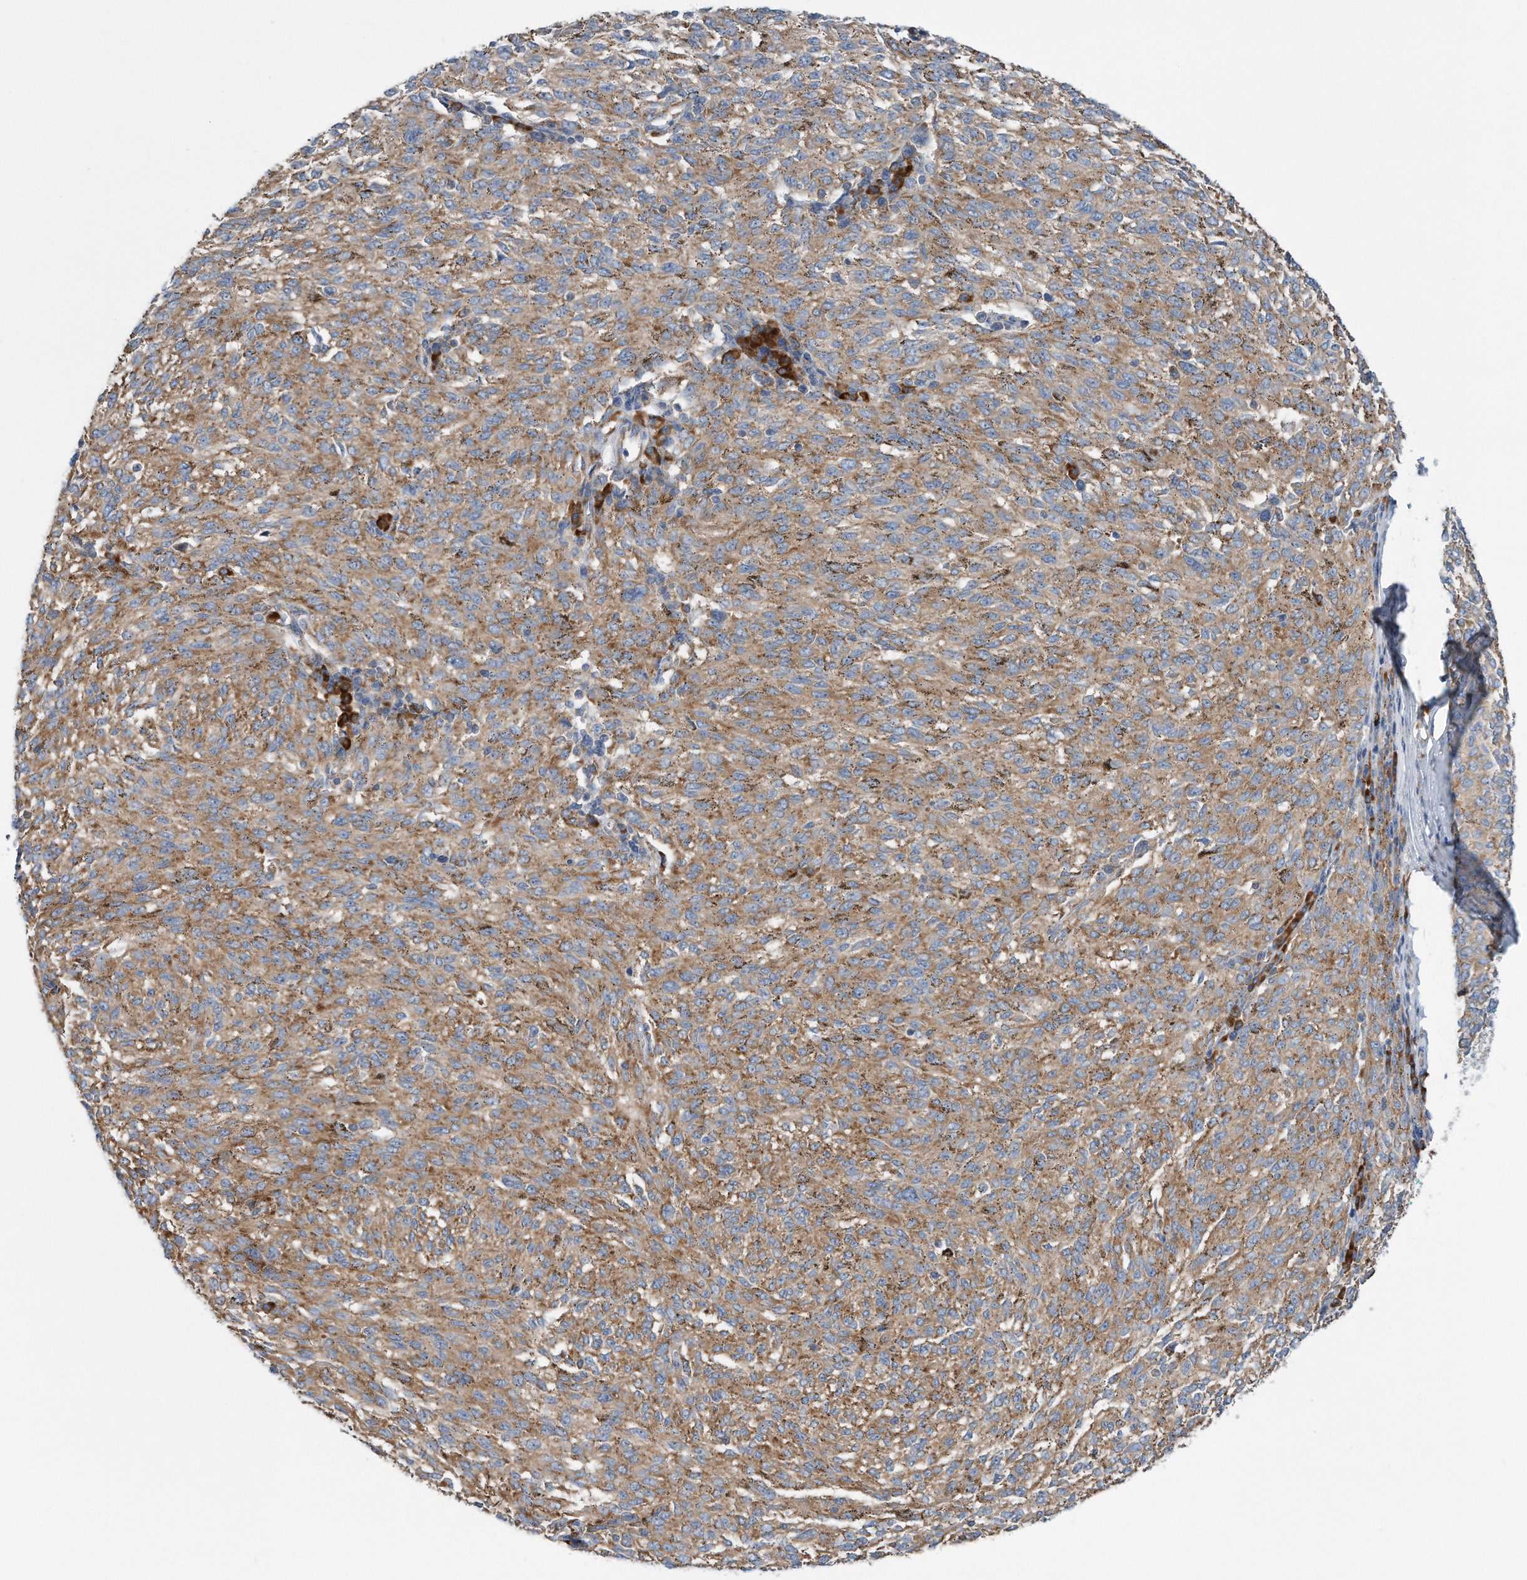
{"staining": {"intensity": "moderate", "quantity": ">75%", "location": "cytoplasmic/membranous"}, "tissue": "melanoma", "cell_type": "Tumor cells", "image_type": "cancer", "snomed": [{"axis": "morphology", "description": "Malignant melanoma, NOS"}, {"axis": "topography", "description": "Skin"}], "caption": "Malignant melanoma tissue displays moderate cytoplasmic/membranous expression in approximately >75% of tumor cells", "gene": "RPL26L1", "patient": {"sex": "female", "age": 72}}